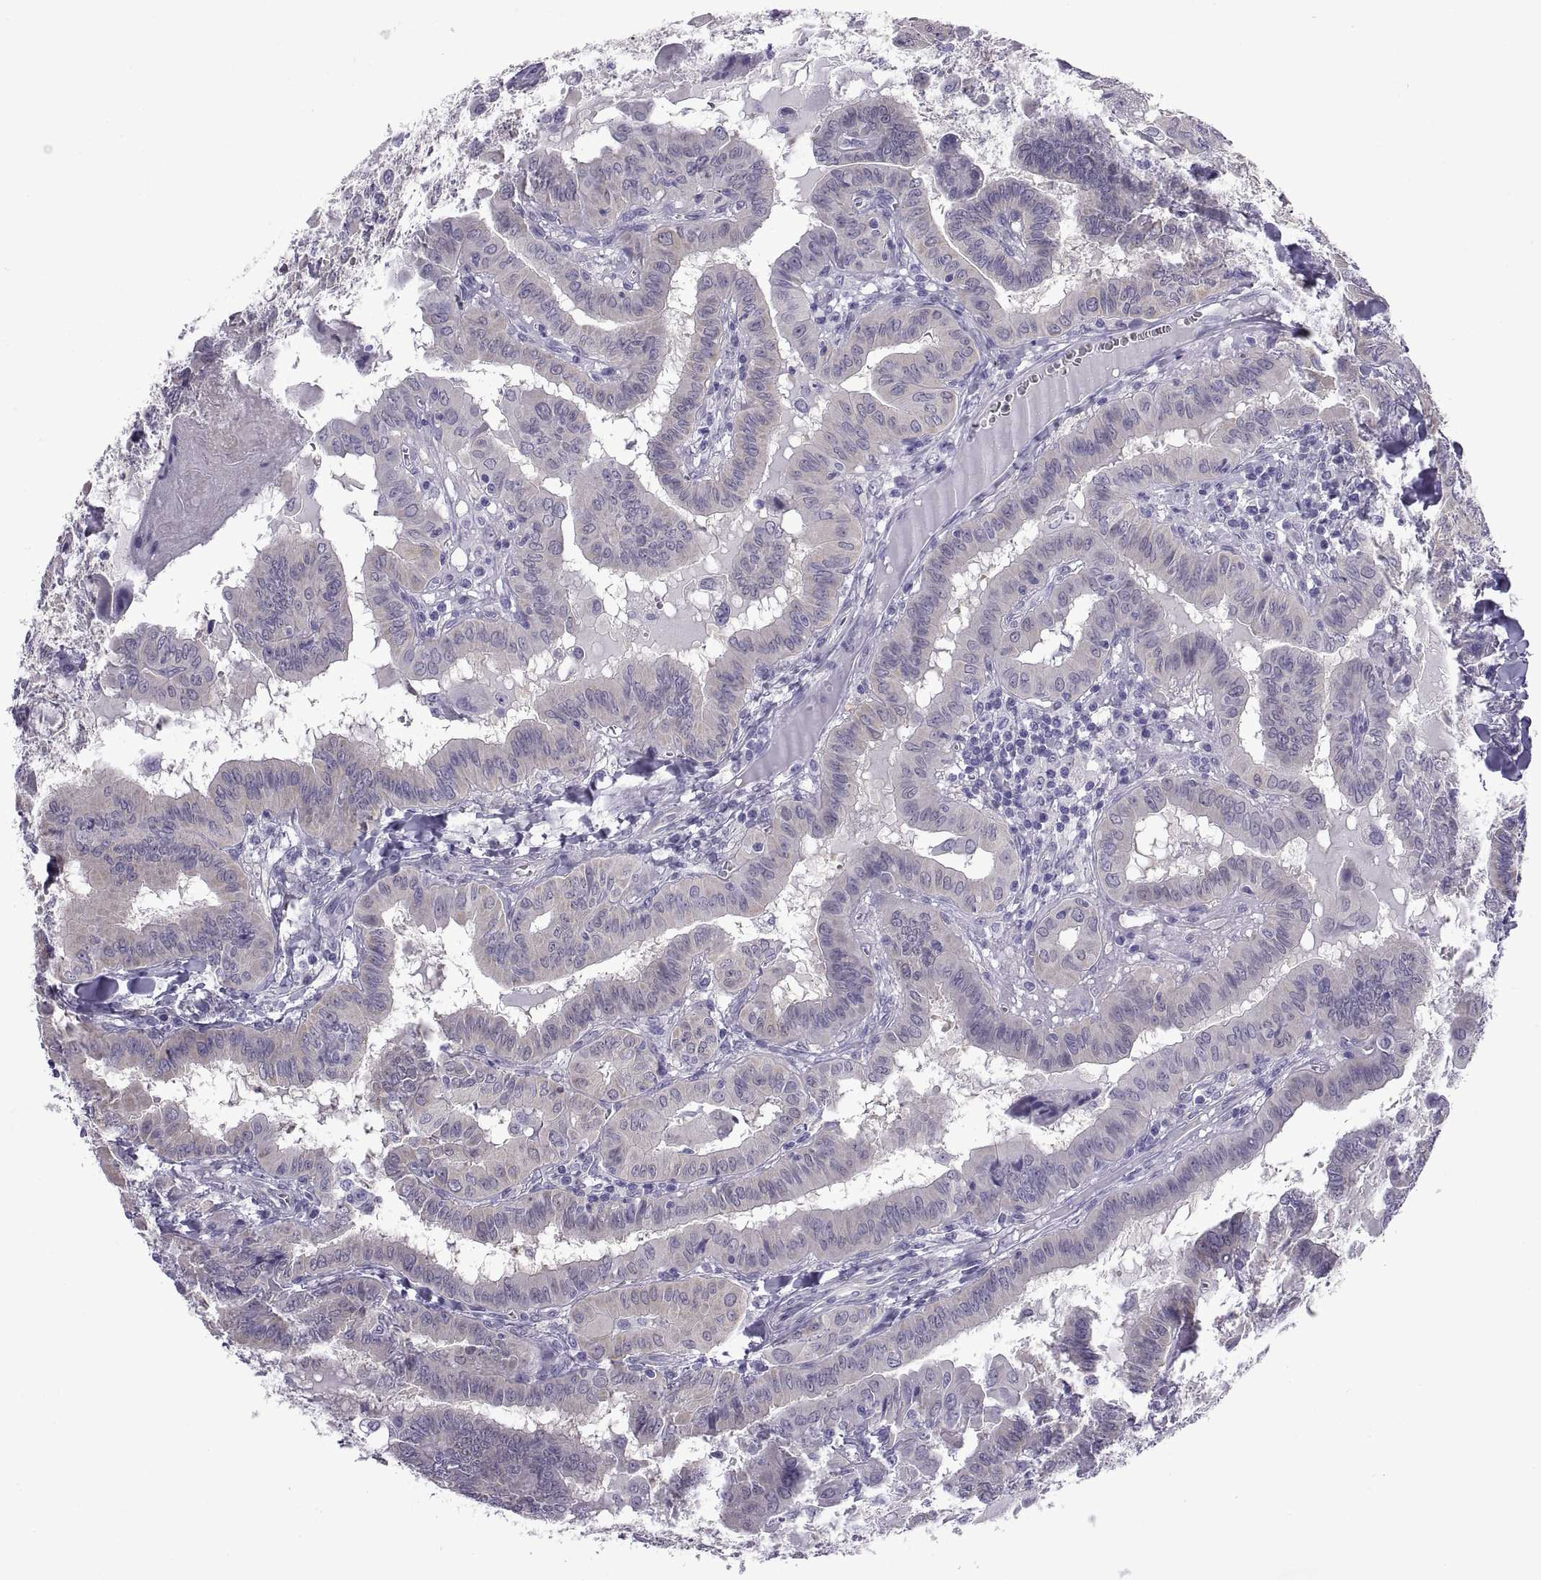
{"staining": {"intensity": "weak", "quantity": "<25%", "location": "cytoplasmic/membranous"}, "tissue": "thyroid cancer", "cell_type": "Tumor cells", "image_type": "cancer", "snomed": [{"axis": "morphology", "description": "Papillary adenocarcinoma, NOS"}, {"axis": "topography", "description": "Thyroid gland"}], "caption": "DAB (3,3'-diaminobenzidine) immunohistochemical staining of thyroid papillary adenocarcinoma demonstrates no significant staining in tumor cells.", "gene": "SPDYE1", "patient": {"sex": "female", "age": 37}}